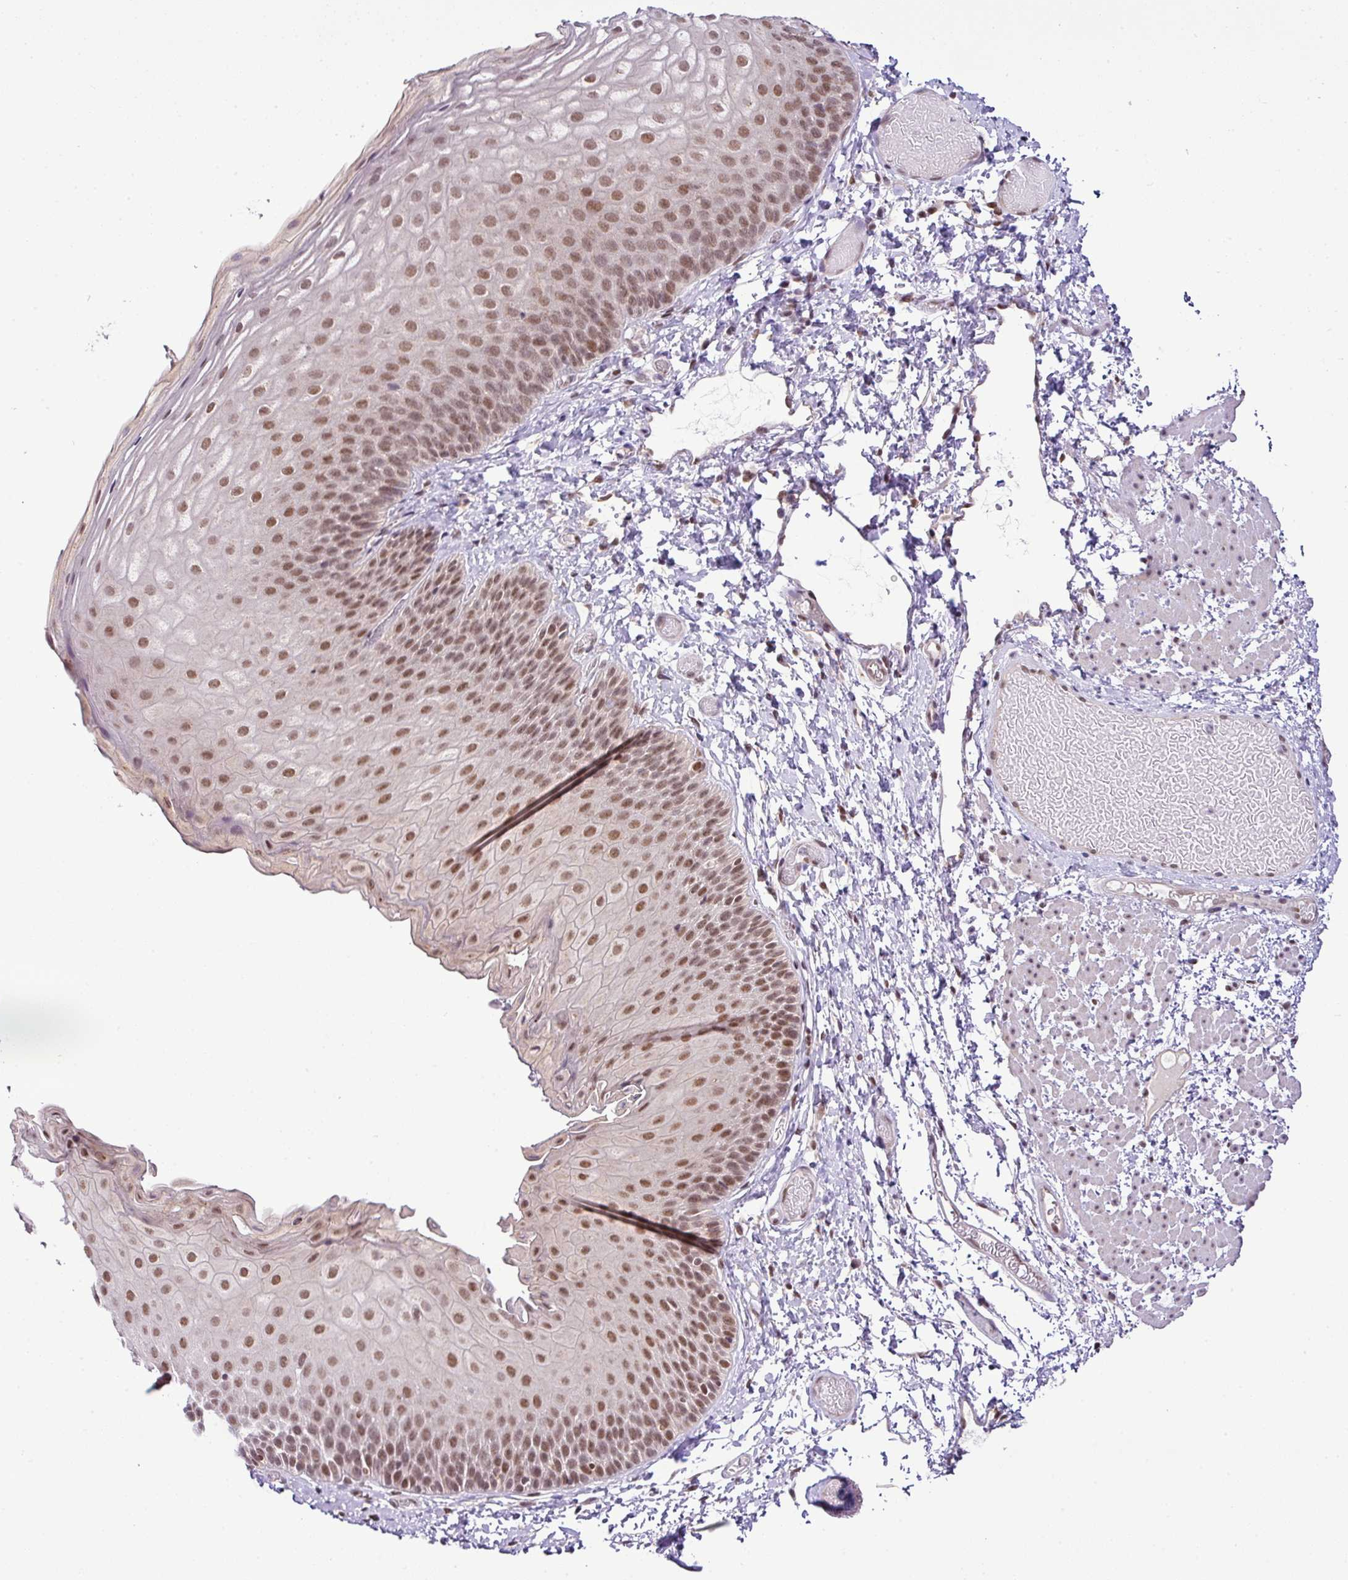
{"staining": {"intensity": "moderate", "quantity": ">75%", "location": "nuclear"}, "tissue": "skin", "cell_type": "Epidermal cells", "image_type": "normal", "snomed": [{"axis": "morphology", "description": "Normal tissue, NOS"}, {"axis": "topography", "description": "Anal"}], "caption": "A medium amount of moderate nuclear staining is appreciated in about >75% of epidermal cells in unremarkable skin.", "gene": "PGAP4", "patient": {"sex": "female", "age": 40}}